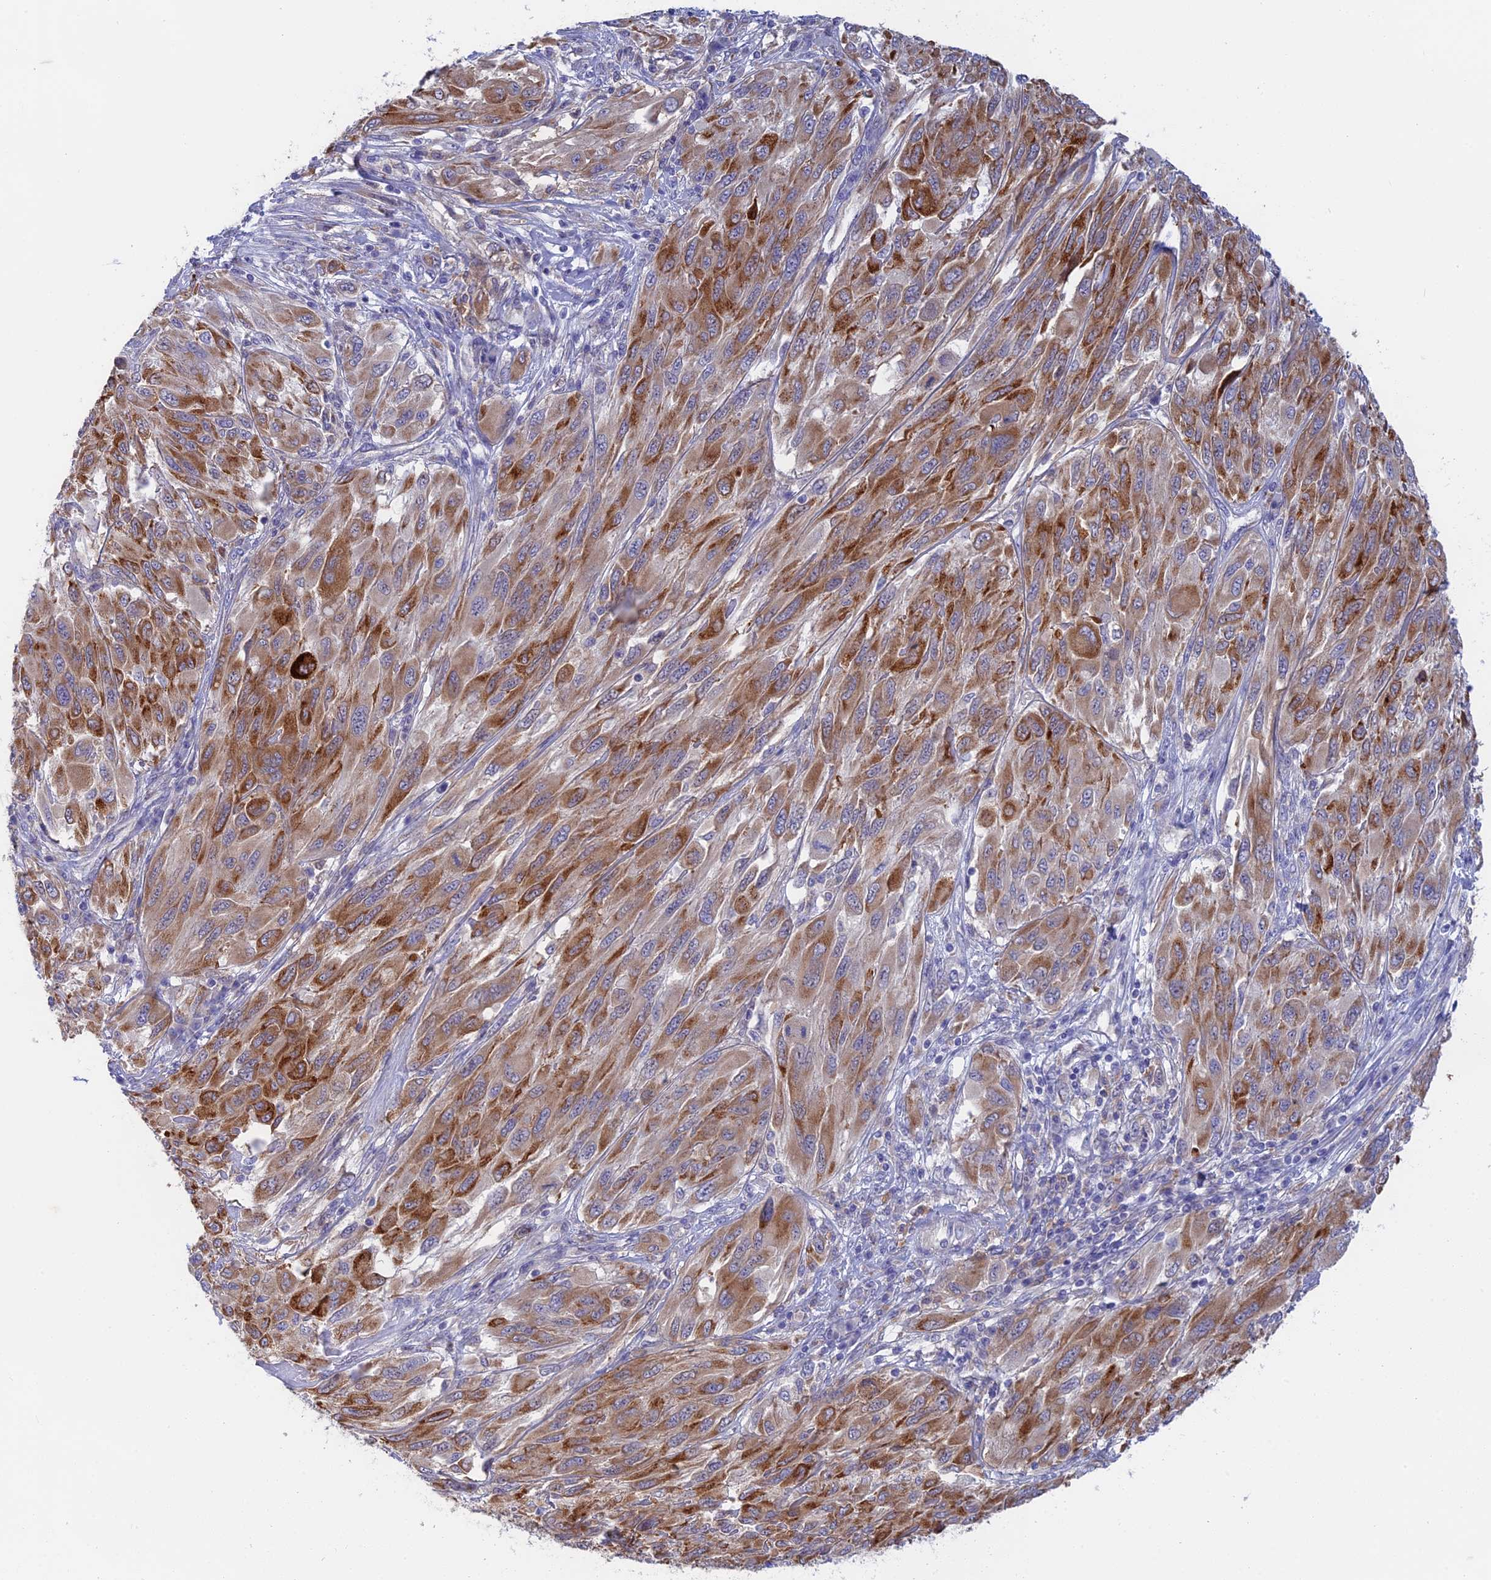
{"staining": {"intensity": "moderate", "quantity": ">75%", "location": "cytoplasmic/membranous"}, "tissue": "melanoma", "cell_type": "Tumor cells", "image_type": "cancer", "snomed": [{"axis": "morphology", "description": "Malignant melanoma, NOS"}, {"axis": "topography", "description": "Skin"}], "caption": "High-magnification brightfield microscopy of melanoma stained with DAB (brown) and counterstained with hematoxylin (blue). tumor cells exhibit moderate cytoplasmic/membranous expression is seen in about>75% of cells. Nuclei are stained in blue.", "gene": "GLB1L", "patient": {"sex": "female", "age": 91}}